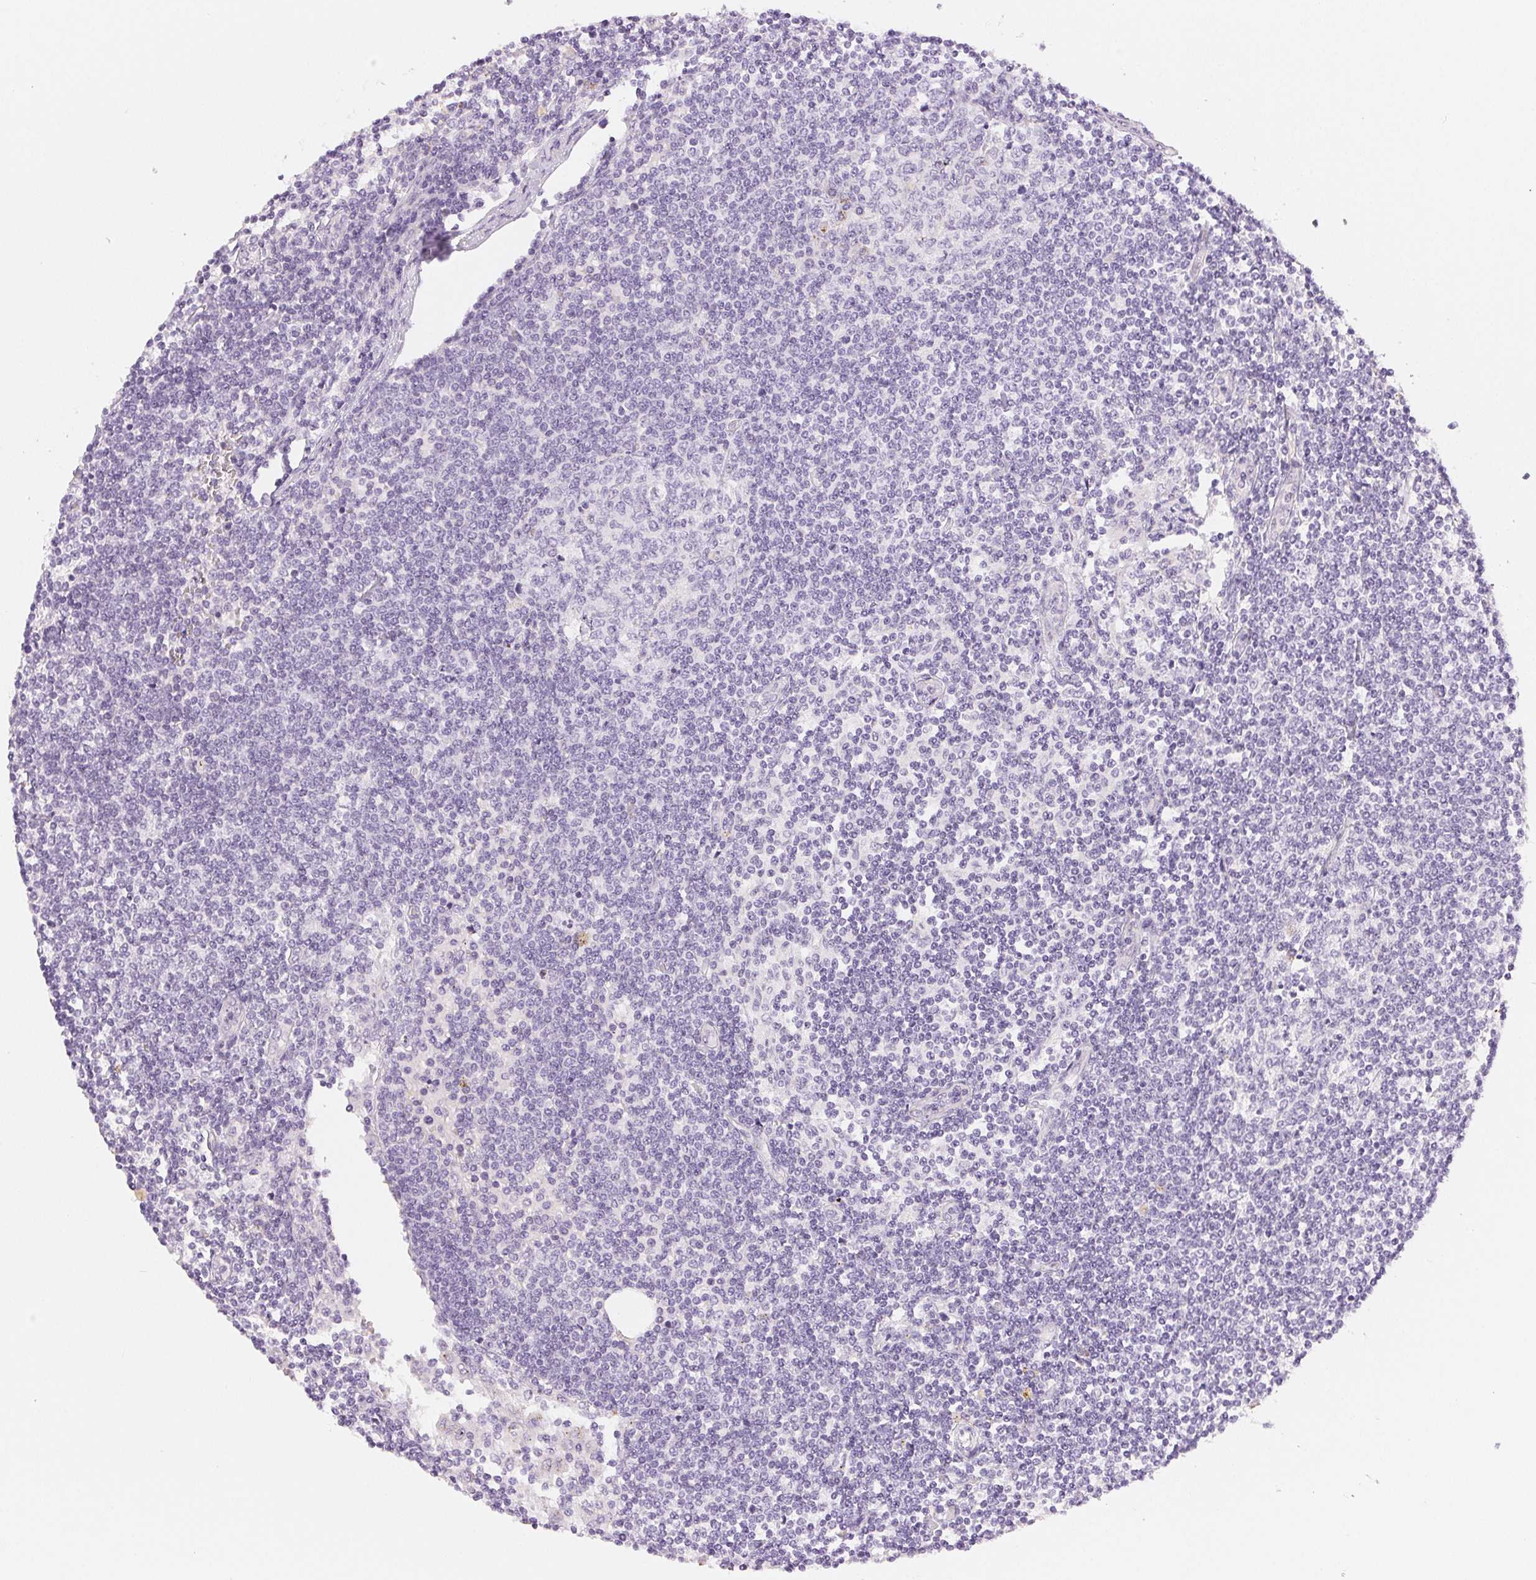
{"staining": {"intensity": "negative", "quantity": "none", "location": "none"}, "tissue": "lymph node", "cell_type": "Germinal center cells", "image_type": "normal", "snomed": [{"axis": "morphology", "description": "Normal tissue, NOS"}, {"axis": "topography", "description": "Lymph node"}], "caption": "IHC image of normal lymph node stained for a protein (brown), which displays no expression in germinal center cells. (DAB IHC, high magnification).", "gene": "SLC5A2", "patient": {"sex": "female", "age": 69}}